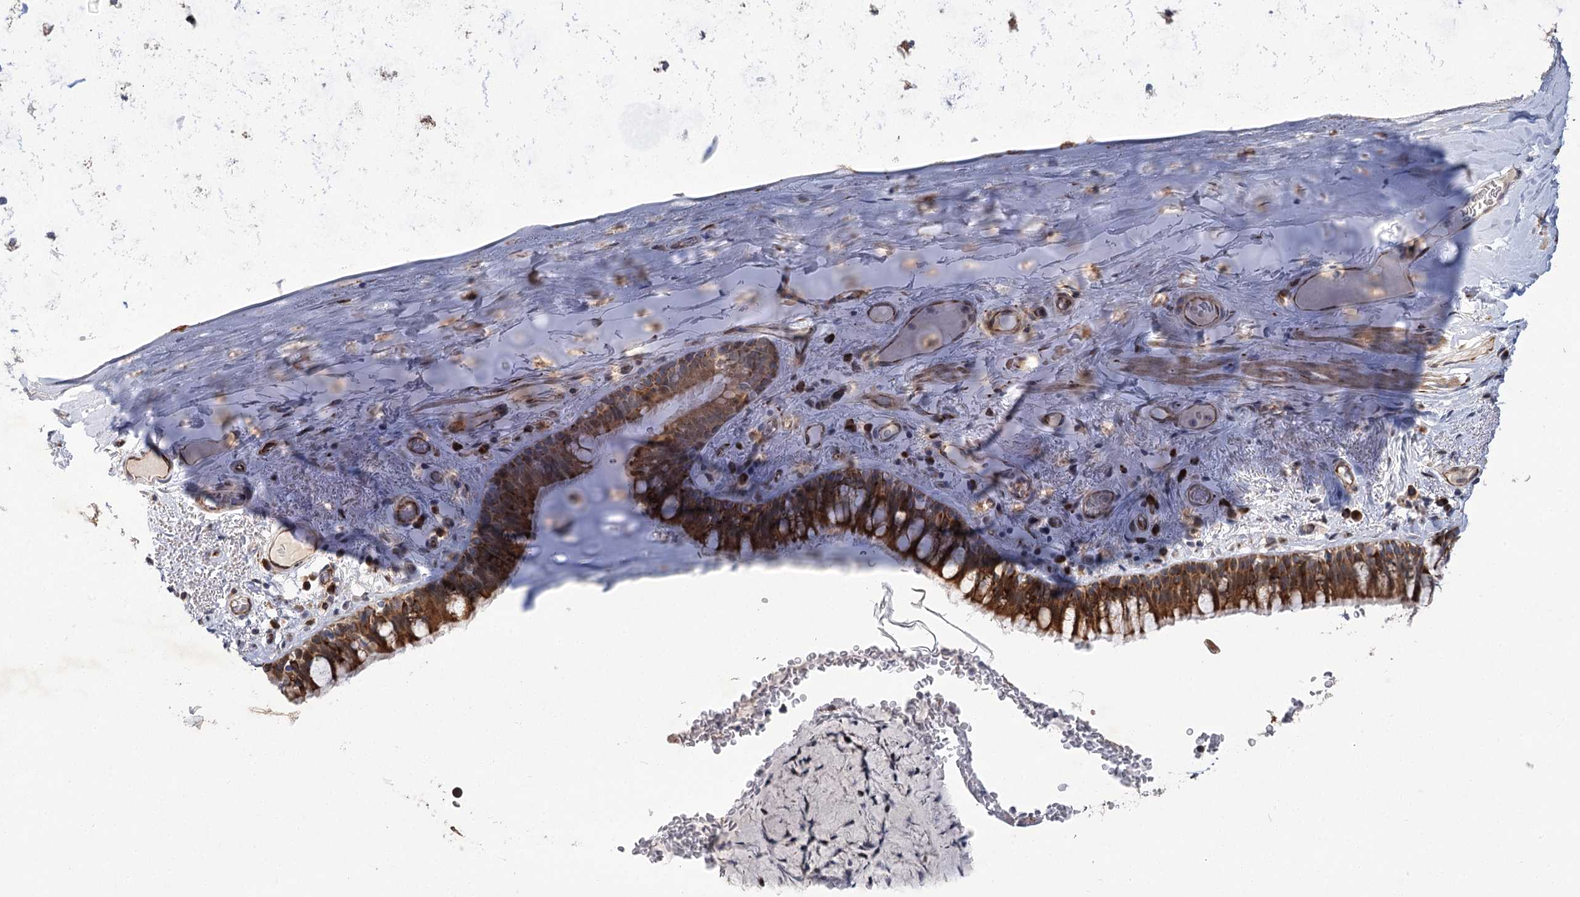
{"staining": {"intensity": "moderate", "quantity": ">75%", "location": "cytoplasmic/membranous"}, "tissue": "bronchus", "cell_type": "Respiratory epithelial cells", "image_type": "normal", "snomed": [{"axis": "morphology", "description": "Normal tissue, NOS"}, {"axis": "topography", "description": "Cartilage tissue"}, {"axis": "topography", "description": "Bronchus"}], "caption": "Human bronchus stained with a brown dye displays moderate cytoplasmic/membranous positive staining in approximately >75% of respiratory epithelial cells.", "gene": "GCNT4", "patient": {"sex": "female", "age": 36}}